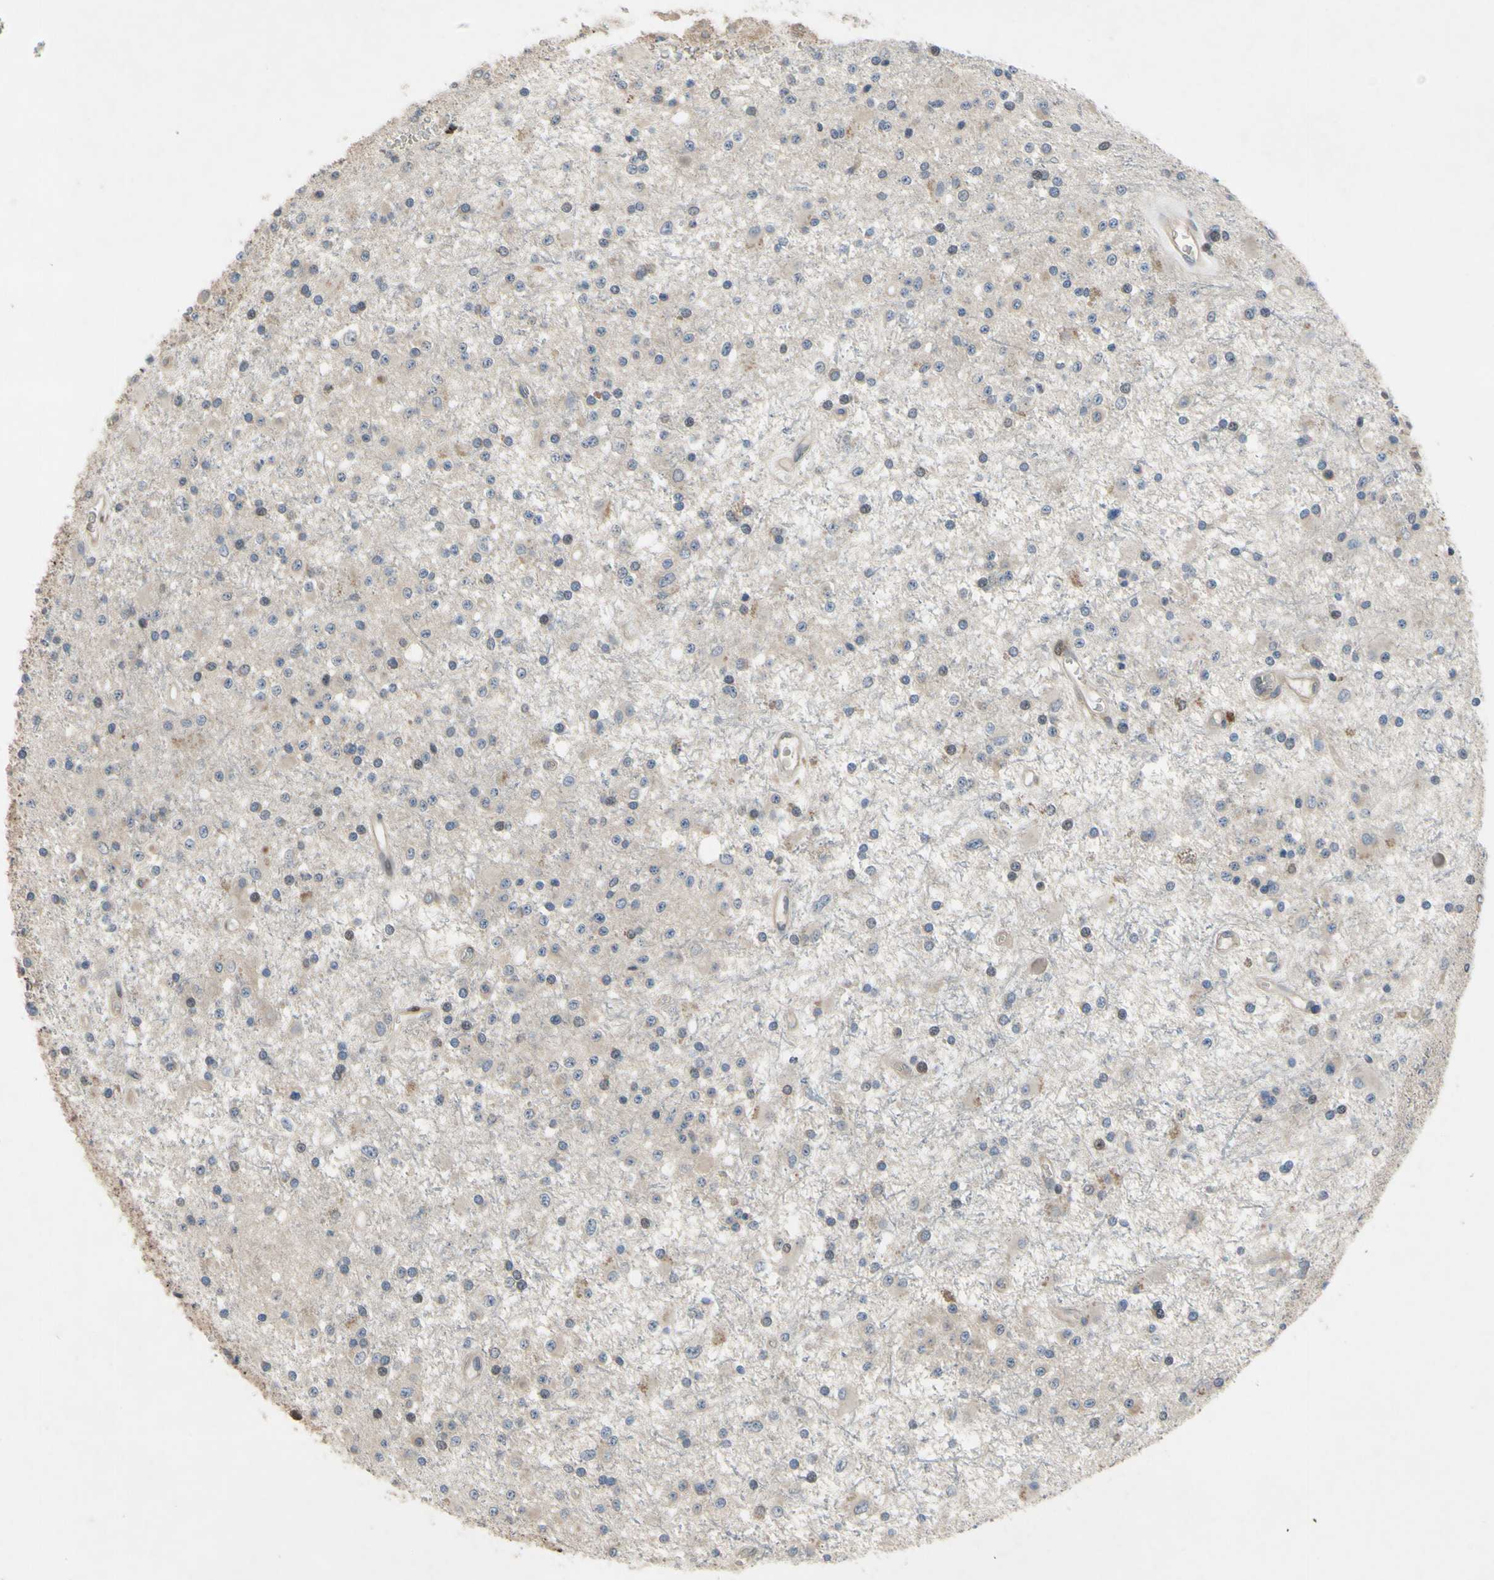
{"staining": {"intensity": "moderate", "quantity": "<25%", "location": "cytoplasmic/membranous"}, "tissue": "glioma", "cell_type": "Tumor cells", "image_type": "cancer", "snomed": [{"axis": "morphology", "description": "Glioma, malignant, Low grade"}, {"axis": "topography", "description": "Brain"}], "caption": "Glioma stained for a protein (brown) shows moderate cytoplasmic/membranous positive staining in approximately <25% of tumor cells.", "gene": "XIAP", "patient": {"sex": "male", "age": 58}}